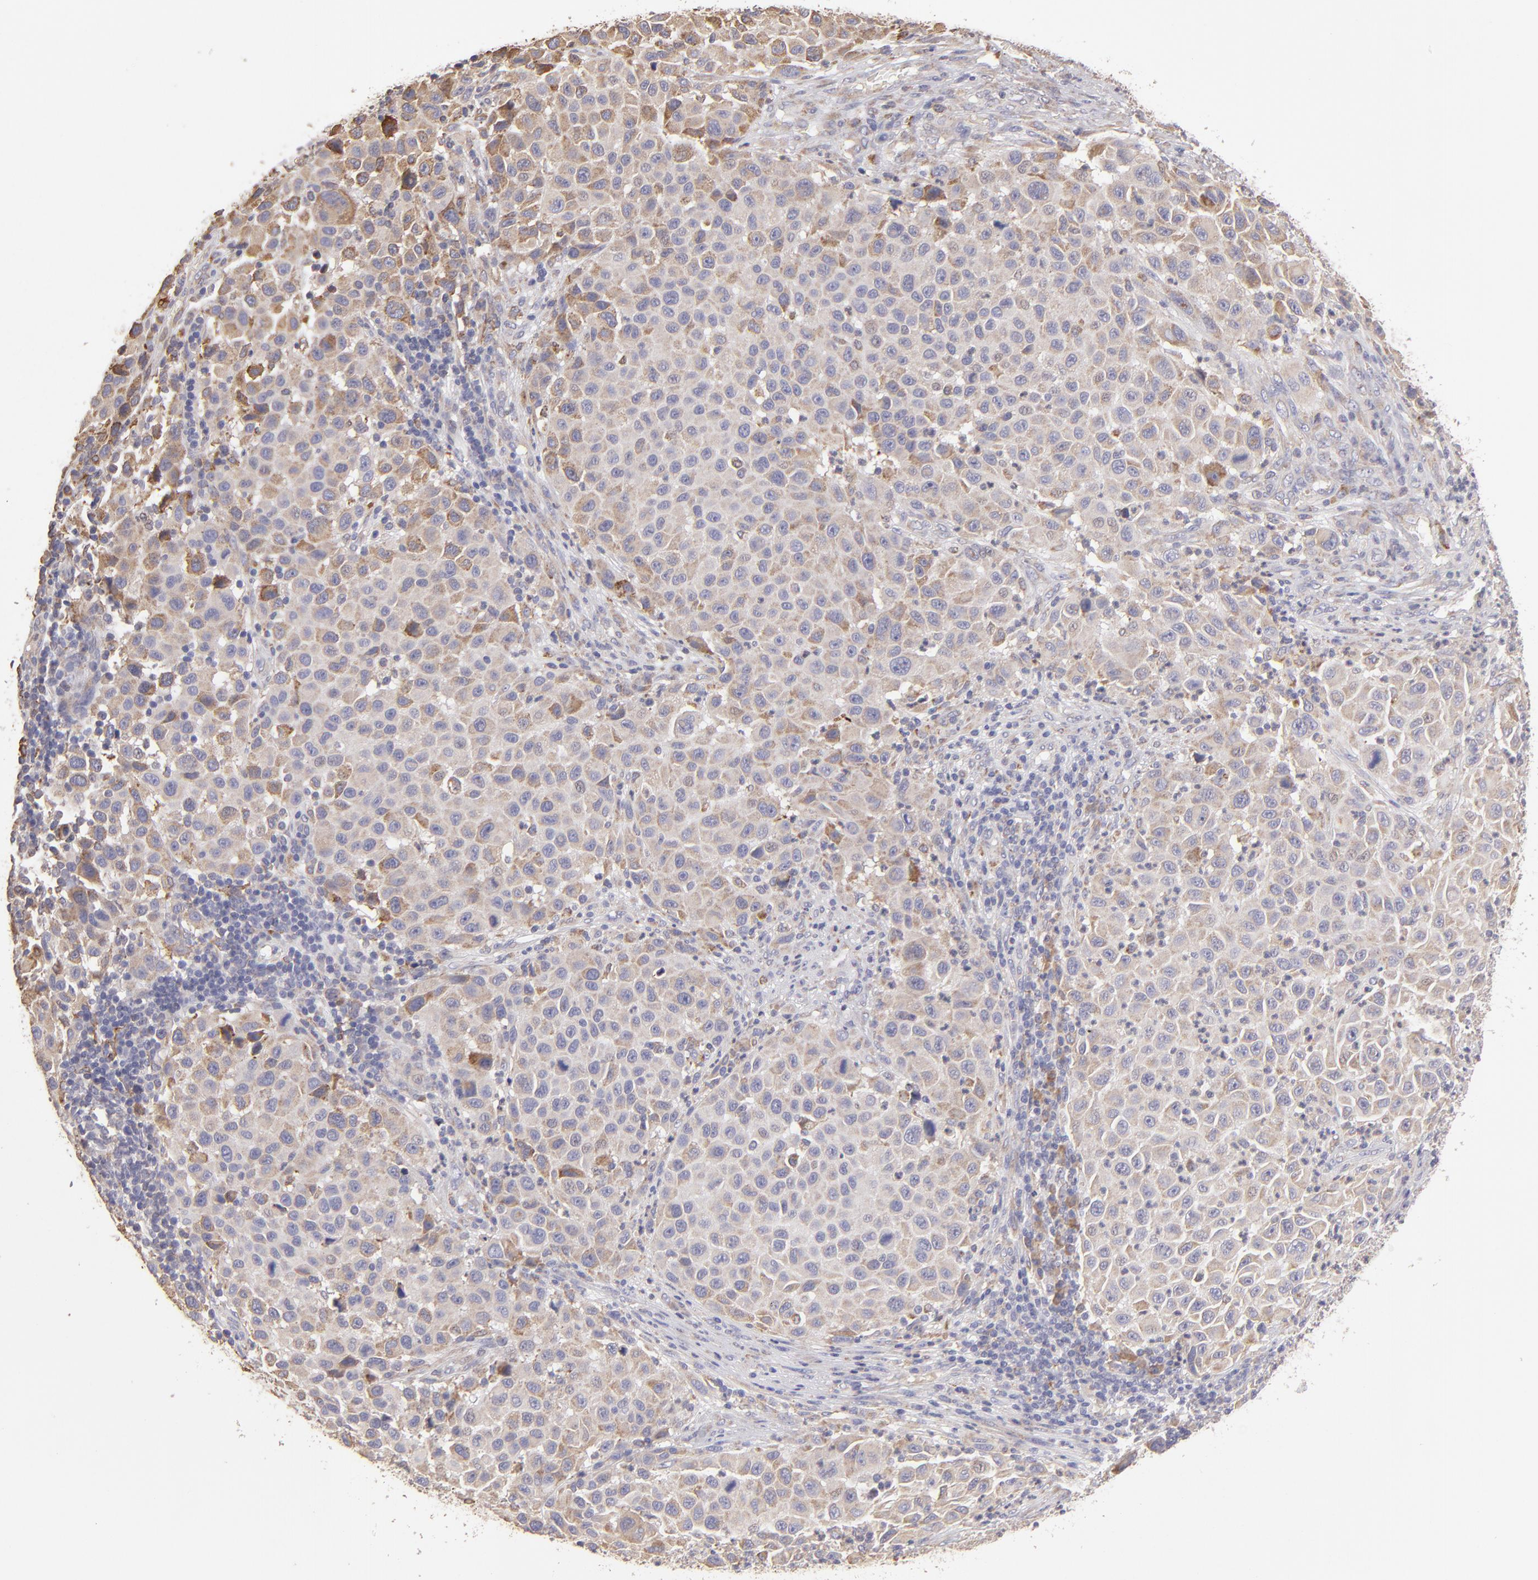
{"staining": {"intensity": "weak", "quantity": ">75%", "location": "cytoplasmic/membranous"}, "tissue": "melanoma", "cell_type": "Tumor cells", "image_type": "cancer", "snomed": [{"axis": "morphology", "description": "Malignant melanoma, Metastatic site"}, {"axis": "topography", "description": "Lymph node"}], "caption": "The photomicrograph exhibits immunohistochemical staining of melanoma. There is weak cytoplasmic/membranous expression is present in about >75% of tumor cells.", "gene": "CALR", "patient": {"sex": "male", "age": 61}}